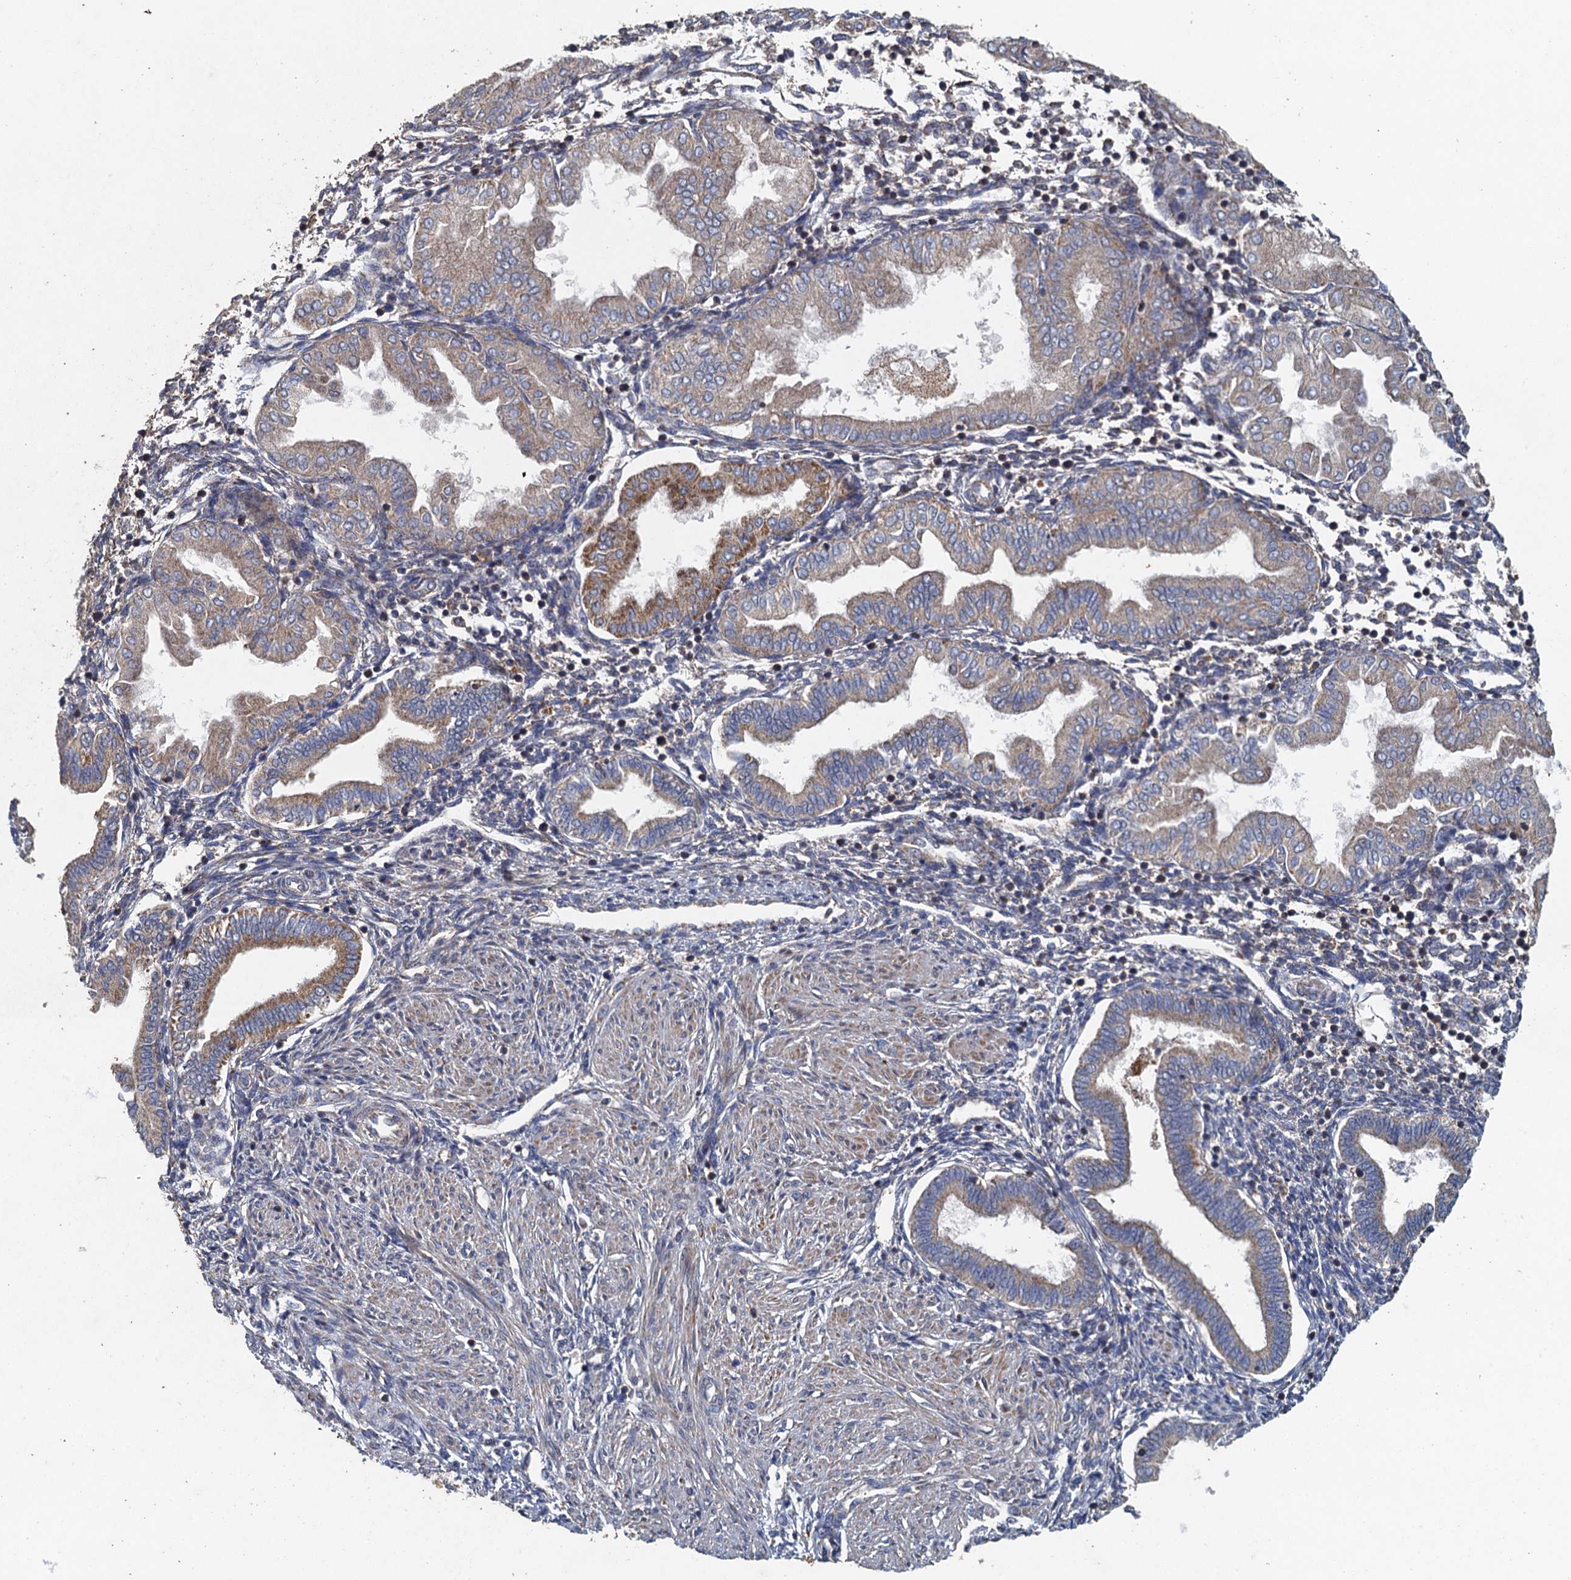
{"staining": {"intensity": "negative", "quantity": "none", "location": "none"}, "tissue": "endometrium", "cell_type": "Cells in endometrial stroma", "image_type": "normal", "snomed": [{"axis": "morphology", "description": "Normal tissue, NOS"}, {"axis": "topography", "description": "Endometrium"}], "caption": "The micrograph displays no significant positivity in cells in endometrial stroma of endometrium. Brightfield microscopy of immunohistochemistry stained with DAB (3,3'-diaminobenzidine) (brown) and hematoxylin (blue), captured at high magnification.", "gene": "BCS1L", "patient": {"sex": "female", "age": 53}}